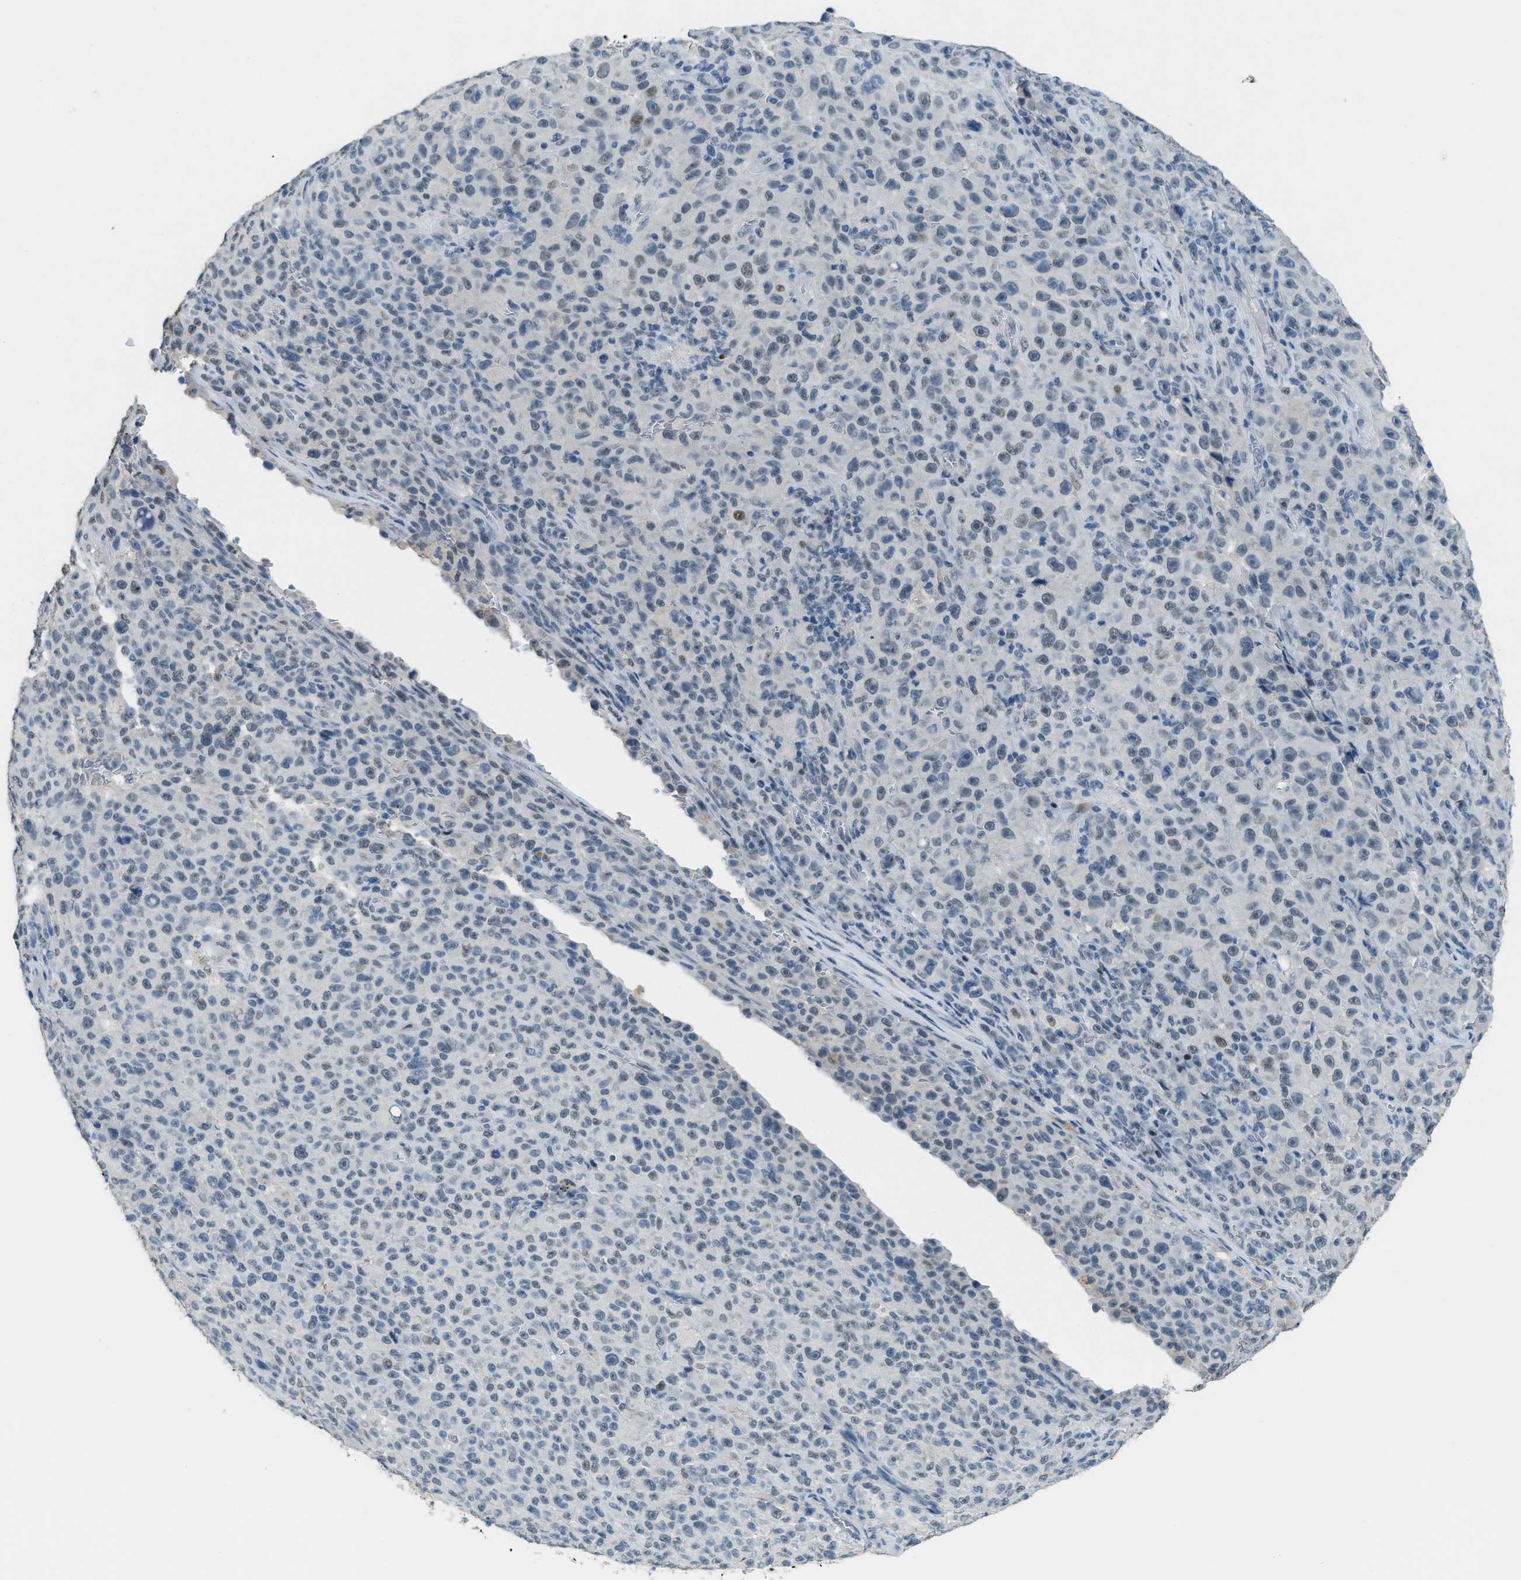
{"staining": {"intensity": "weak", "quantity": "<25%", "location": "nuclear"}, "tissue": "melanoma", "cell_type": "Tumor cells", "image_type": "cancer", "snomed": [{"axis": "morphology", "description": "Malignant melanoma, NOS"}, {"axis": "topography", "description": "Skin"}], "caption": "High power microscopy histopathology image of an immunohistochemistry (IHC) histopathology image of malignant melanoma, revealing no significant expression in tumor cells.", "gene": "TTC13", "patient": {"sex": "female", "age": 82}}